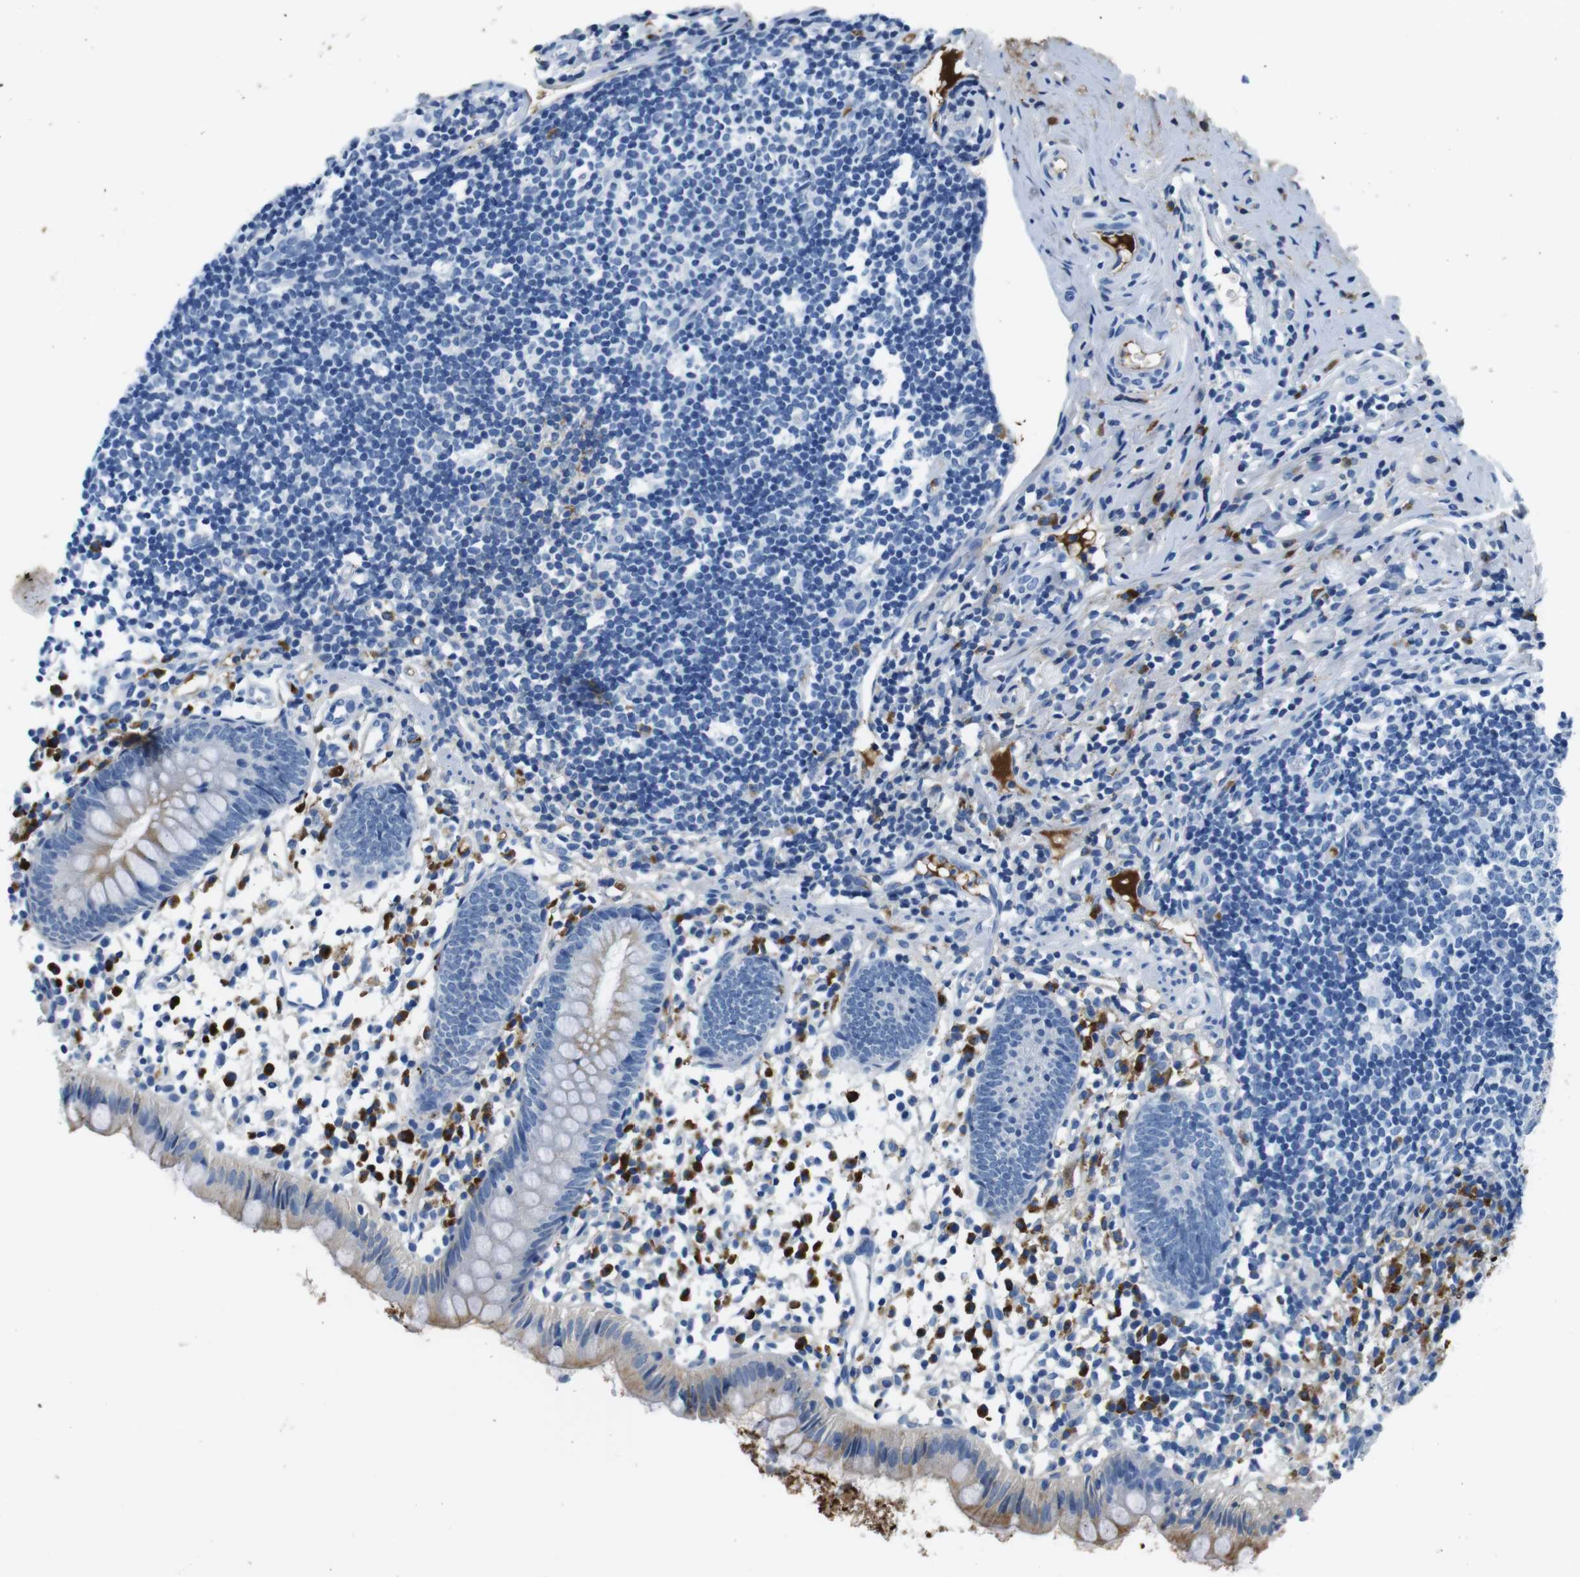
{"staining": {"intensity": "moderate", "quantity": "25%-75%", "location": "cytoplasmic/membranous"}, "tissue": "appendix", "cell_type": "Glandular cells", "image_type": "normal", "snomed": [{"axis": "morphology", "description": "Normal tissue, NOS"}, {"axis": "topography", "description": "Appendix"}], "caption": "Immunohistochemistry (IHC) (DAB) staining of unremarkable appendix exhibits moderate cytoplasmic/membranous protein positivity in about 25%-75% of glandular cells. Using DAB (3,3'-diaminobenzidine) (brown) and hematoxylin (blue) stains, captured at high magnification using brightfield microscopy.", "gene": "IGKC", "patient": {"sex": "female", "age": 20}}